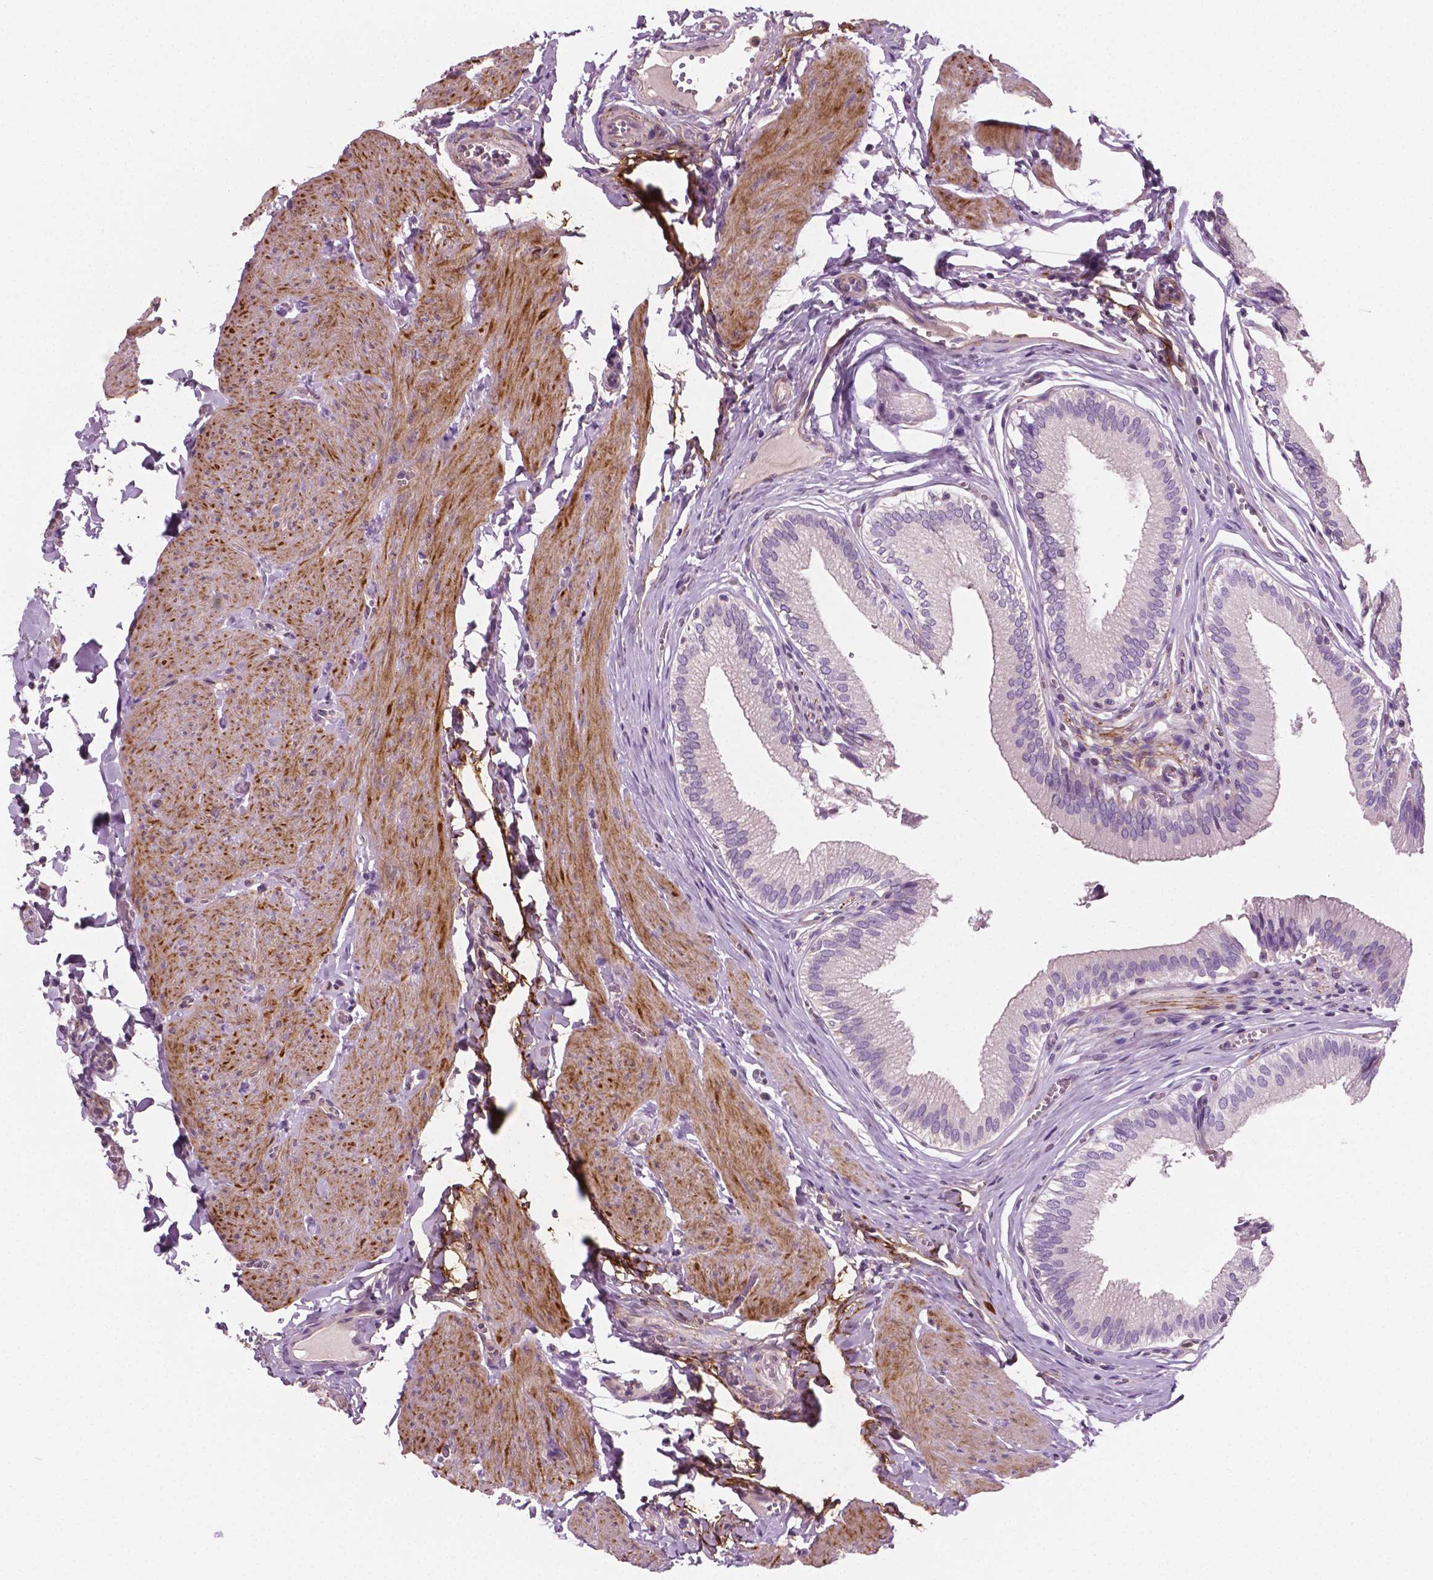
{"staining": {"intensity": "negative", "quantity": "none", "location": "none"}, "tissue": "gallbladder", "cell_type": "Glandular cells", "image_type": "normal", "snomed": [{"axis": "morphology", "description": "Normal tissue, NOS"}, {"axis": "topography", "description": "Gallbladder"}, {"axis": "topography", "description": "Peripheral nerve tissue"}], "caption": "Photomicrograph shows no significant protein staining in glandular cells of unremarkable gallbladder.", "gene": "PTX3", "patient": {"sex": "male", "age": 17}}